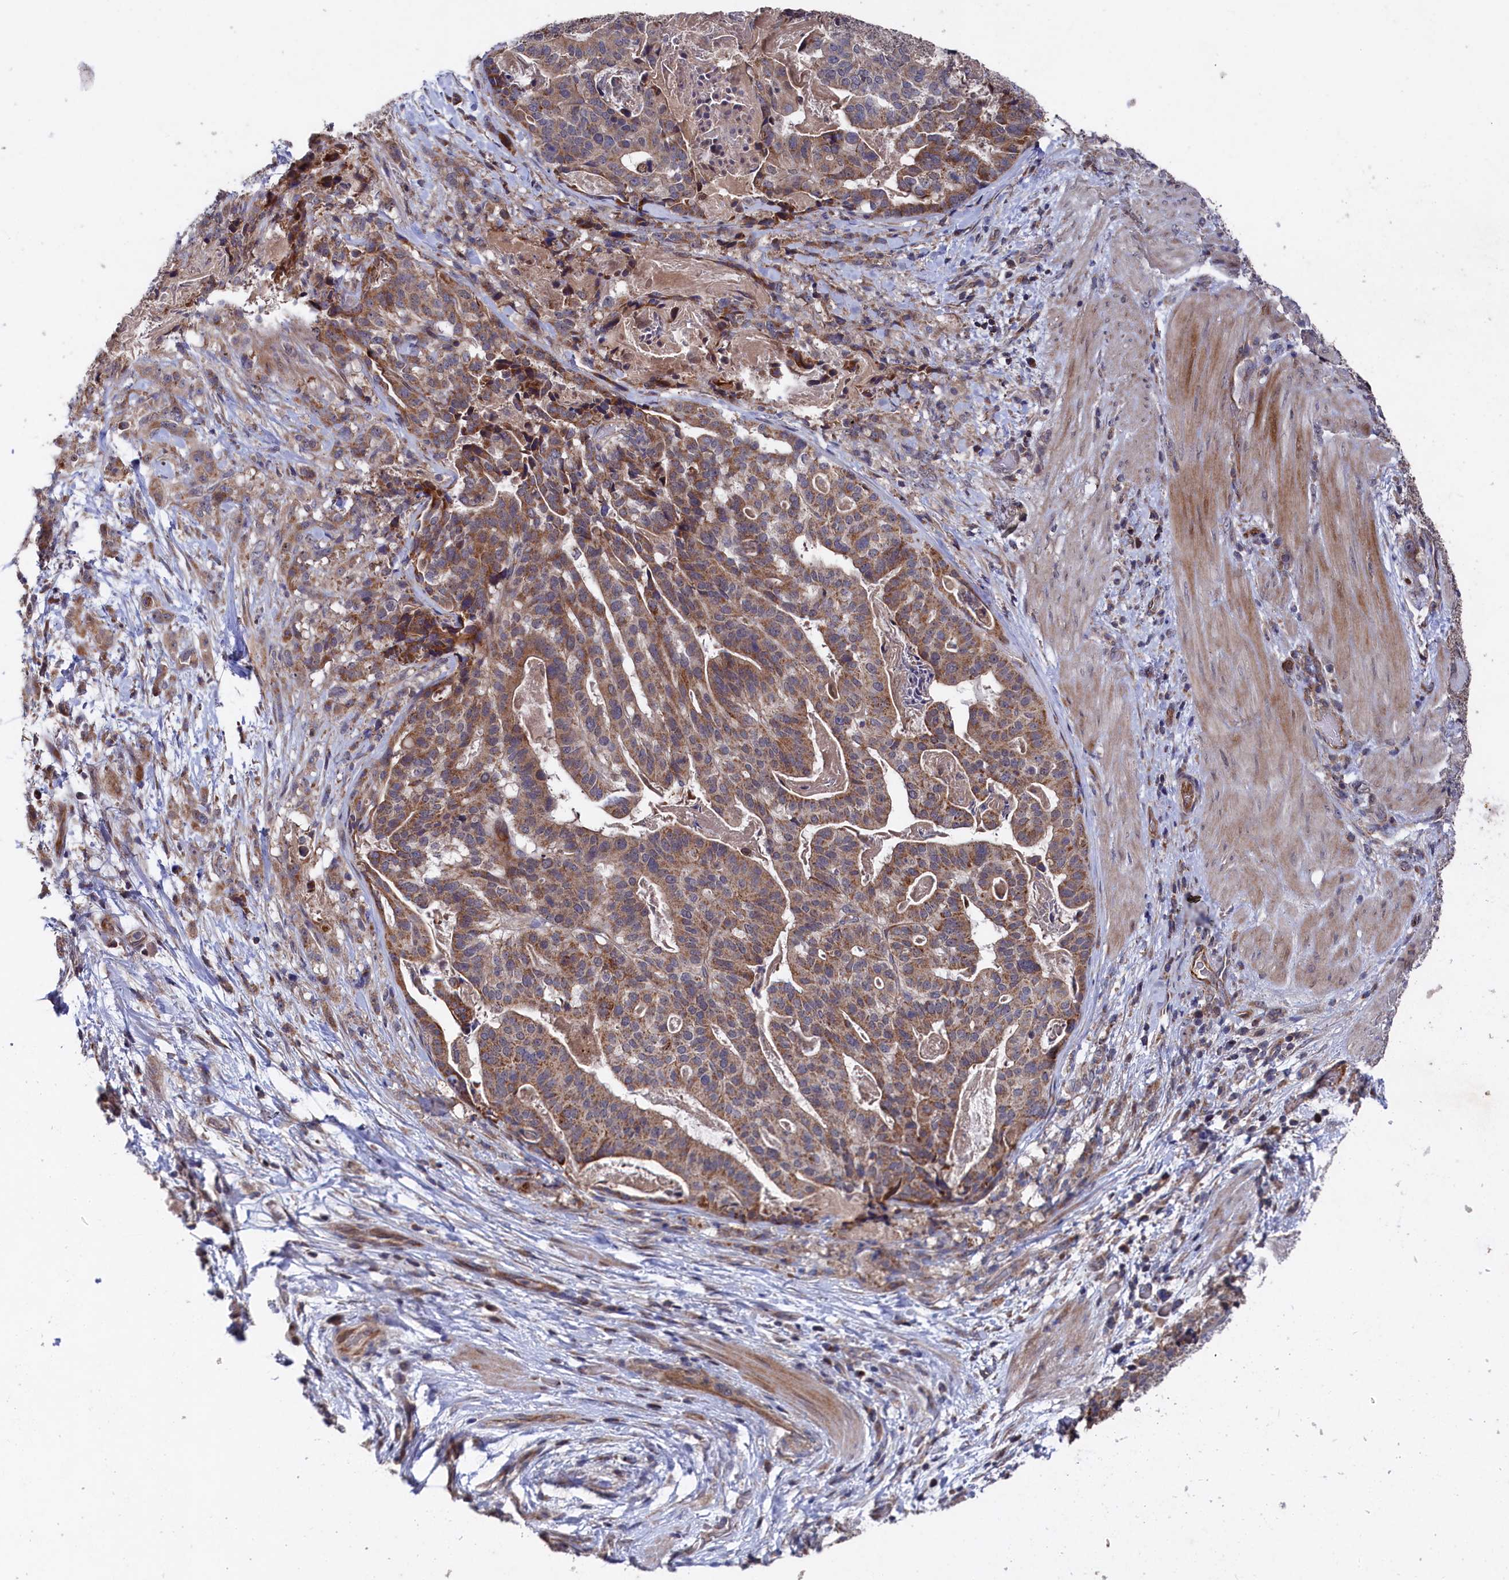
{"staining": {"intensity": "moderate", "quantity": "25%-75%", "location": "cytoplasmic/membranous"}, "tissue": "stomach cancer", "cell_type": "Tumor cells", "image_type": "cancer", "snomed": [{"axis": "morphology", "description": "Adenocarcinoma, NOS"}, {"axis": "topography", "description": "Stomach"}], "caption": "Human stomach cancer (adenocarcinoma) stained with a brown dye shows moderate cytoplasmic/membranous positive positivity in about 25%-75% of tumor cells.", "gene": "SUPV3L1", "patient": {"sex": "male", "age": 48}}